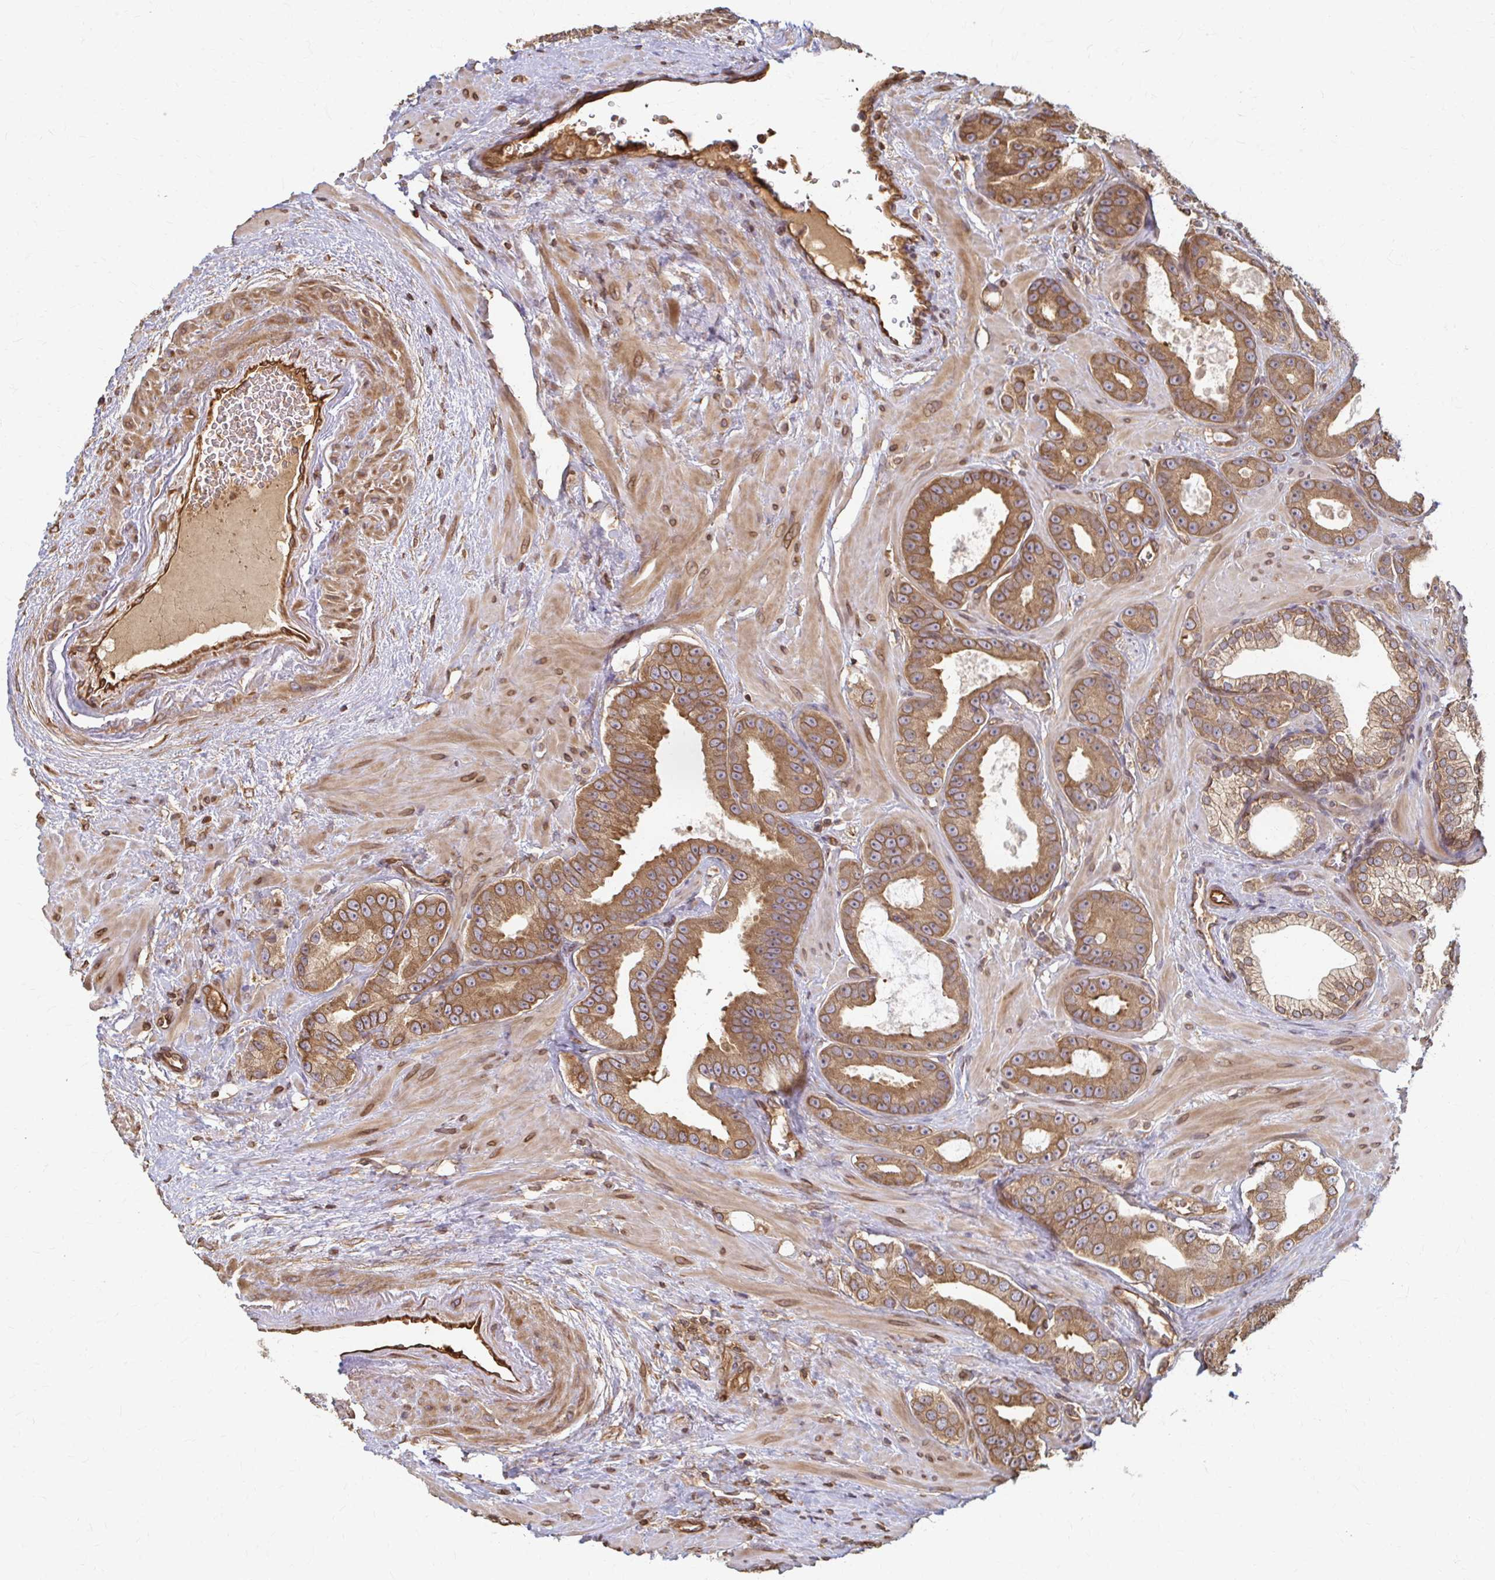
{"staining": {"intensity": "strong", "quantity": ">75%", "location": "cytoplasmic/membranous"}, "tissue": "prostate cancer", "cell_type": "Tumor cells", "image_type": "cancer", "snomed": [{"axis": "morphology", "description": "Adenocarcinoma, High grade"}, {"axis": "topography", "description": "Prostate"}], "caption": "A high-resolution micrograph shows immunohistochemistry staining of prostate adenocarcinoma (high-grade), which exhibits strong cytoplasmic/membranous positivity in about >75% of tumor cells. (DAB IHC, brown staining for protein, blue staining for nuclei).", "gene": "ARHGAP35", "patient": {"sex": "male", "age": 65}}